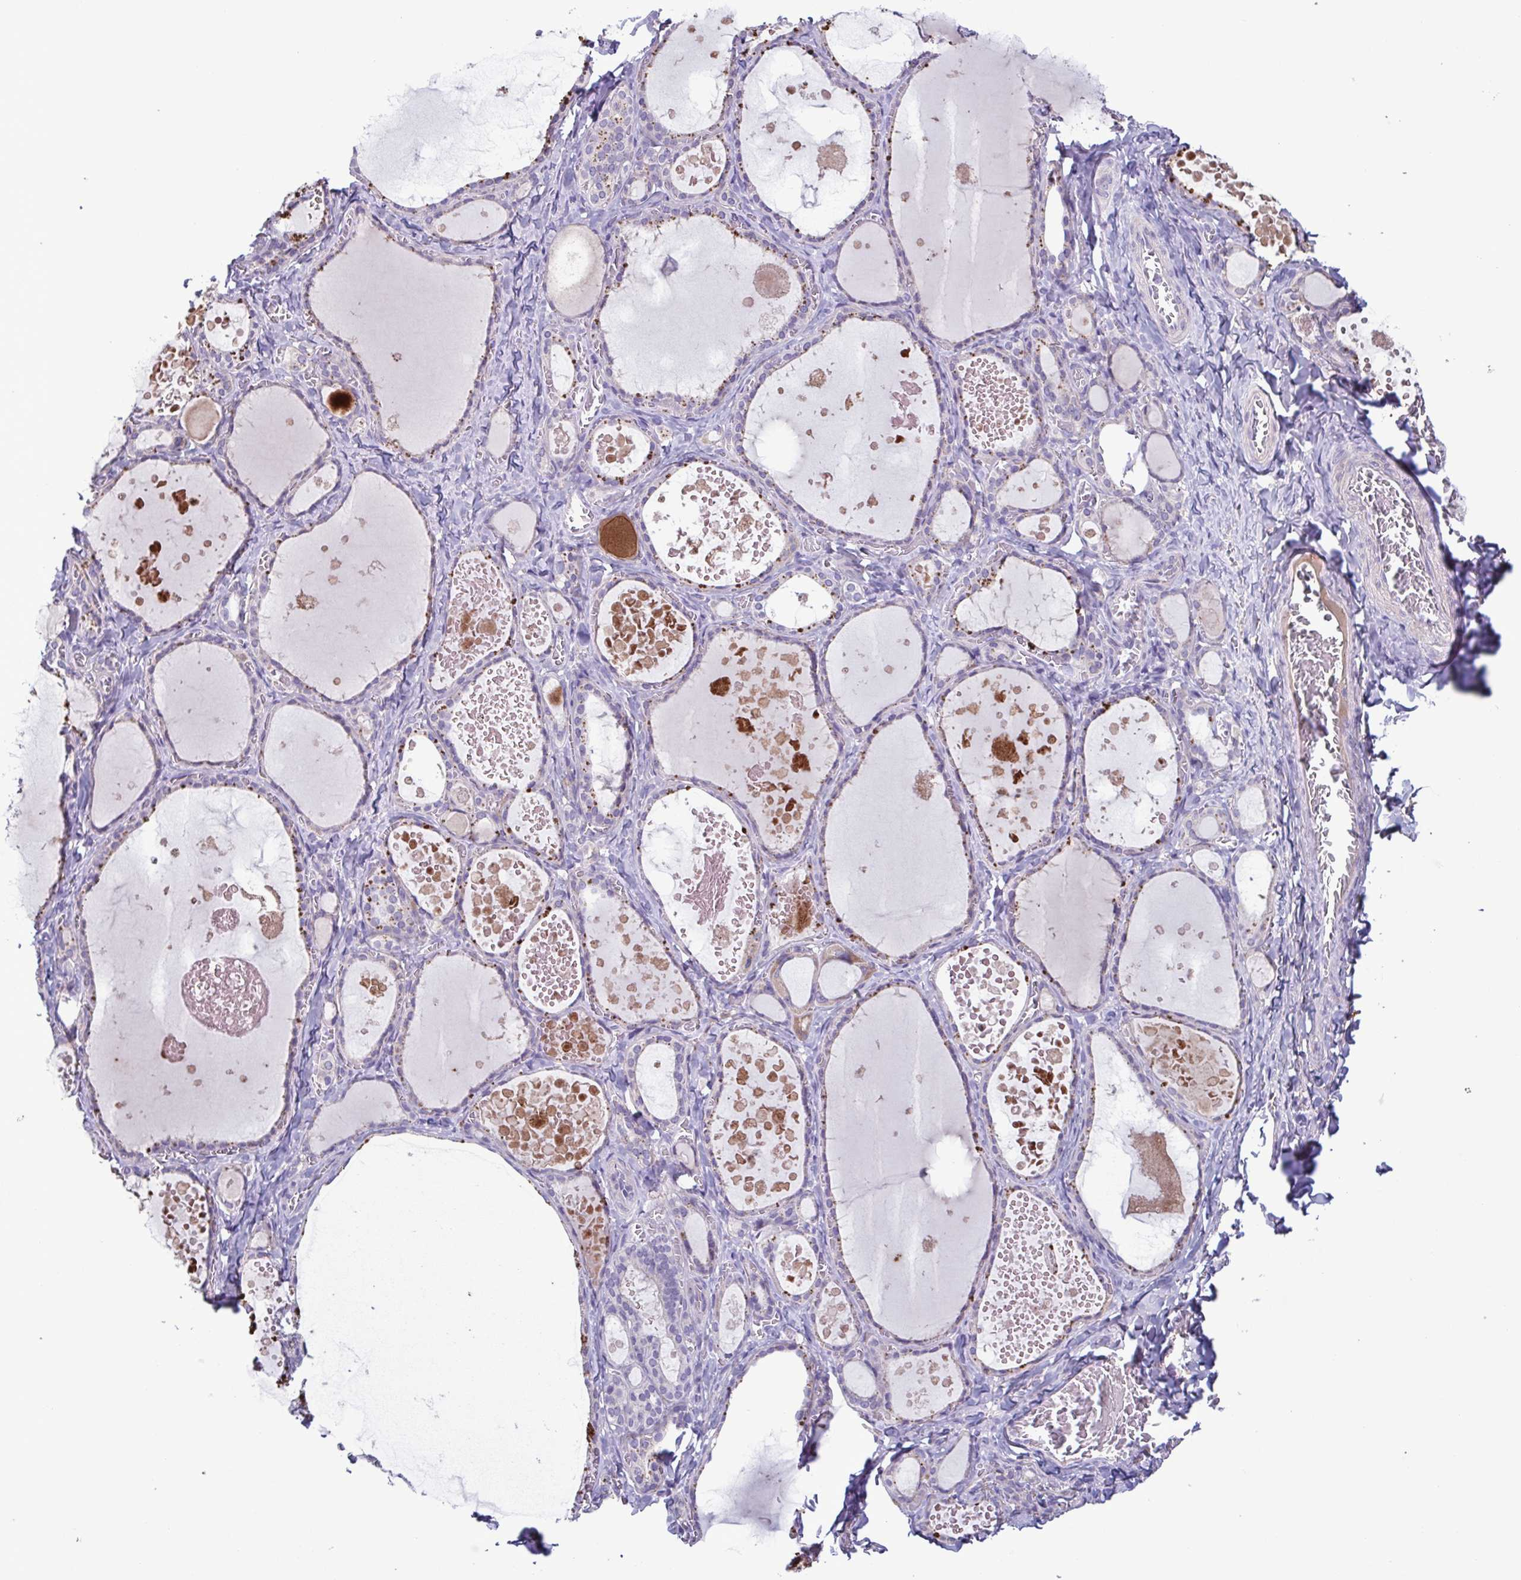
{"staining": {"intensity": "weak", "quantity": "25%-75%", "location": "cytoplasmic/membranous"}, "tissue": "thyroid gland", "cell_type": "Glandular cells", "image_type": "normal", "snomed": [{"axis": "morphology", "description": "Normal tissue, NOS"}, {"axis": "topography", "description": "Thyroid gland"}], "caption": "Protein expression analysis of unremarkable thyroid gland demonstrates weak cytoplasmic/membranous expression in approximately 25%-75% of glandular cells. (DAB IHC, brown staining for protein, blue staining for nuclei).", "gene": "F13B", "patient": {"sex": "female", "age": 56}}